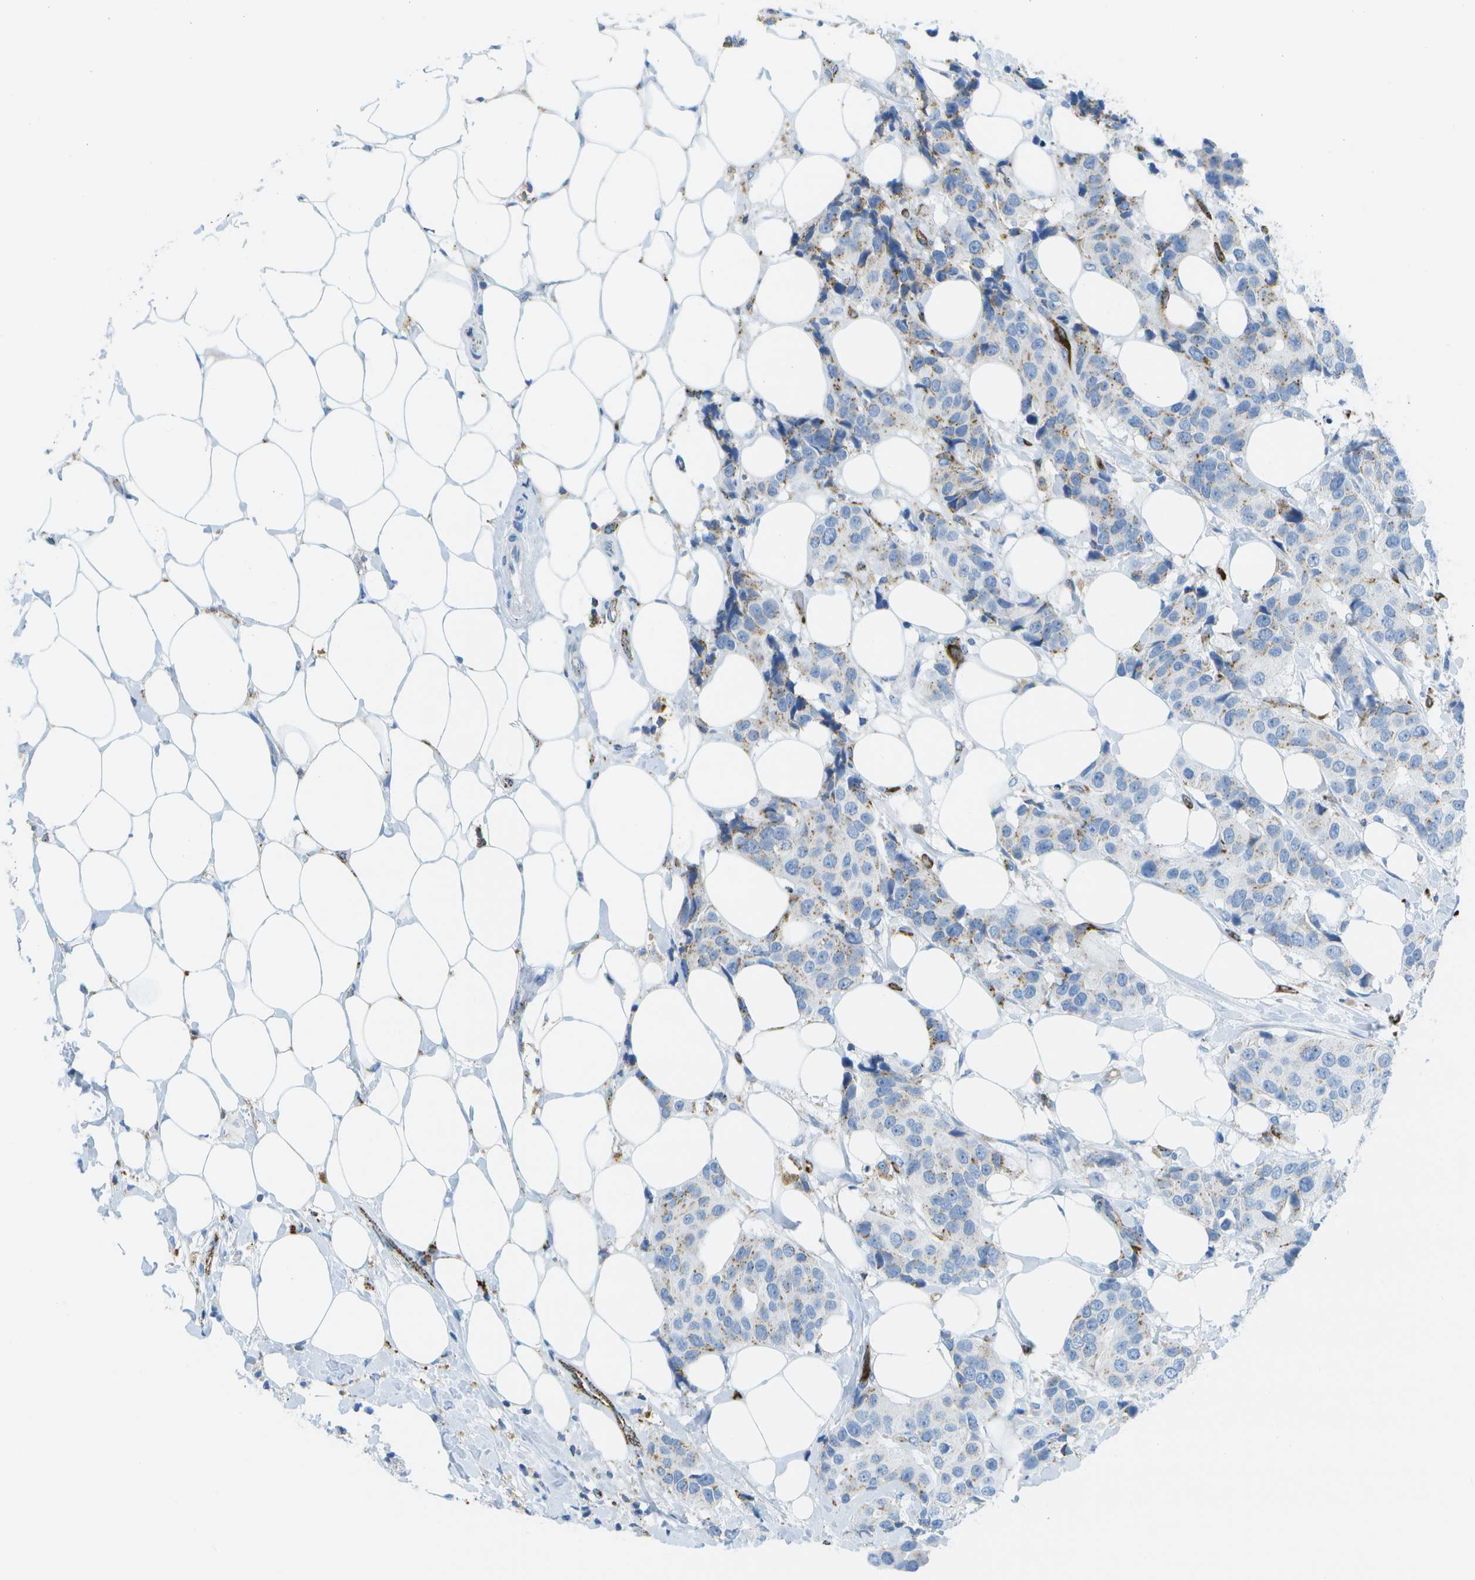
{"staining": {"intensity": "moderate", "quantity": "<25%", "location": "cytoplasmic/membranous"}, "tissue": "breast cancer", "cell_type": "Tumor cells", "image_type": "cancer", "snomed": [{"axis": "morphology", "description": "Normal tissue, NOS"}, {"axis": "morphology", "description": "Duct carcinoma"}, {"axis": "topography", "description": "Breast"}], "caption": "Immunohistochemistry (IHC) micrograph of breast infiltrating ductal carcinoma stained for a protein (brown), which shows low levels of moderate cytoplasmic/membranous positivity in approximately <25% of tumor cells.", "gene": "PRCP", "patient": {"sex": "female", "age": 39}}